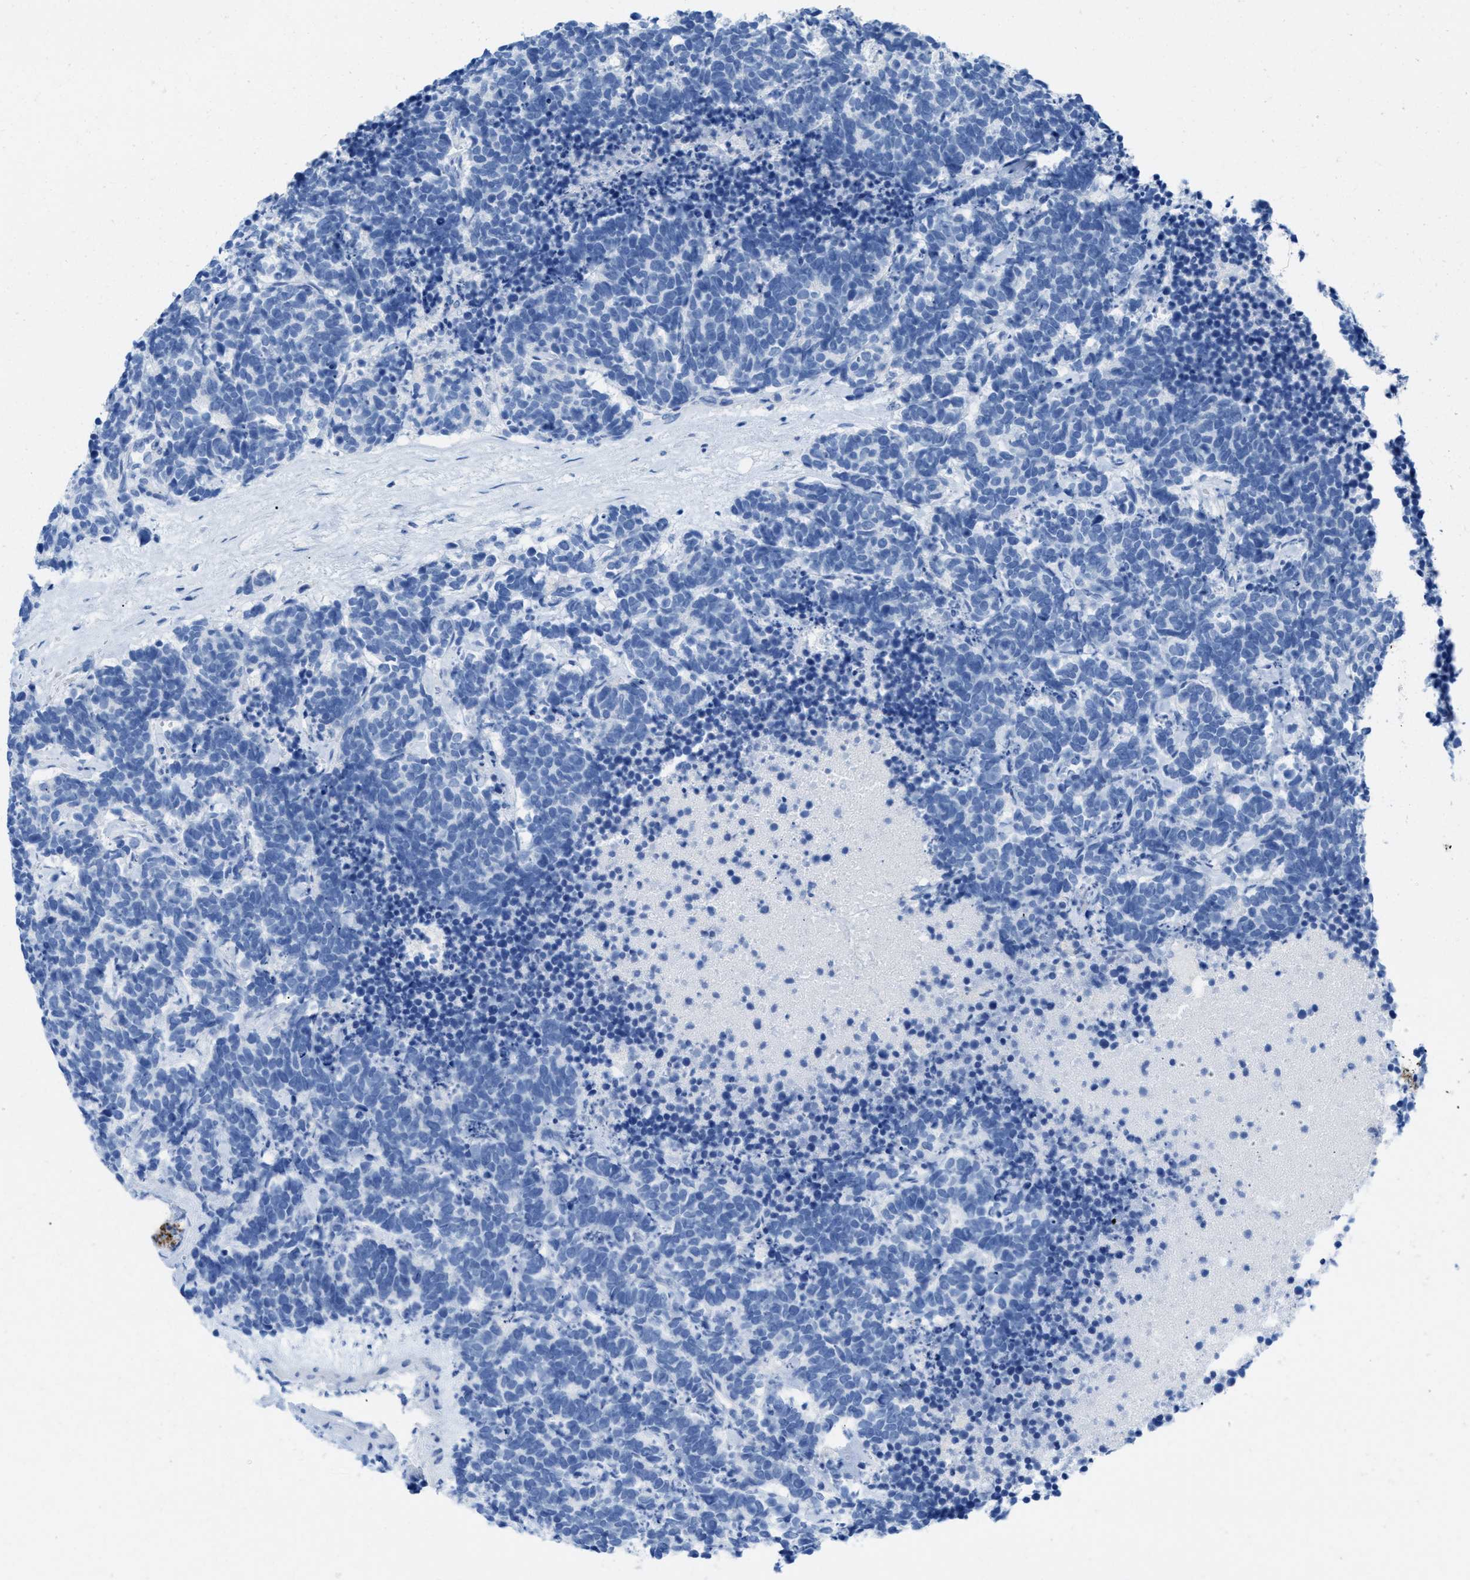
{"staining": {"intensity": "negative", "quantity": "none", "location": "none"}, "tissue": "carcinoid", "cell_type": "Tumor cells", "image_type": "cancer", "snomed": [{"axis": "morphology", "description": "Carcinoma, NOS"}, {"axis": "morphology", "description": "Carcinoid, malignant, NOS"}, {"axis": "topography", "description": "Urinary bladder"}], "caption": "Carcinoma was stained to show a protein in brown. There is no significant positivity in tumor cells.", "gene": "ANKFN1", "patient": {"sex": "male", "age": 57}}